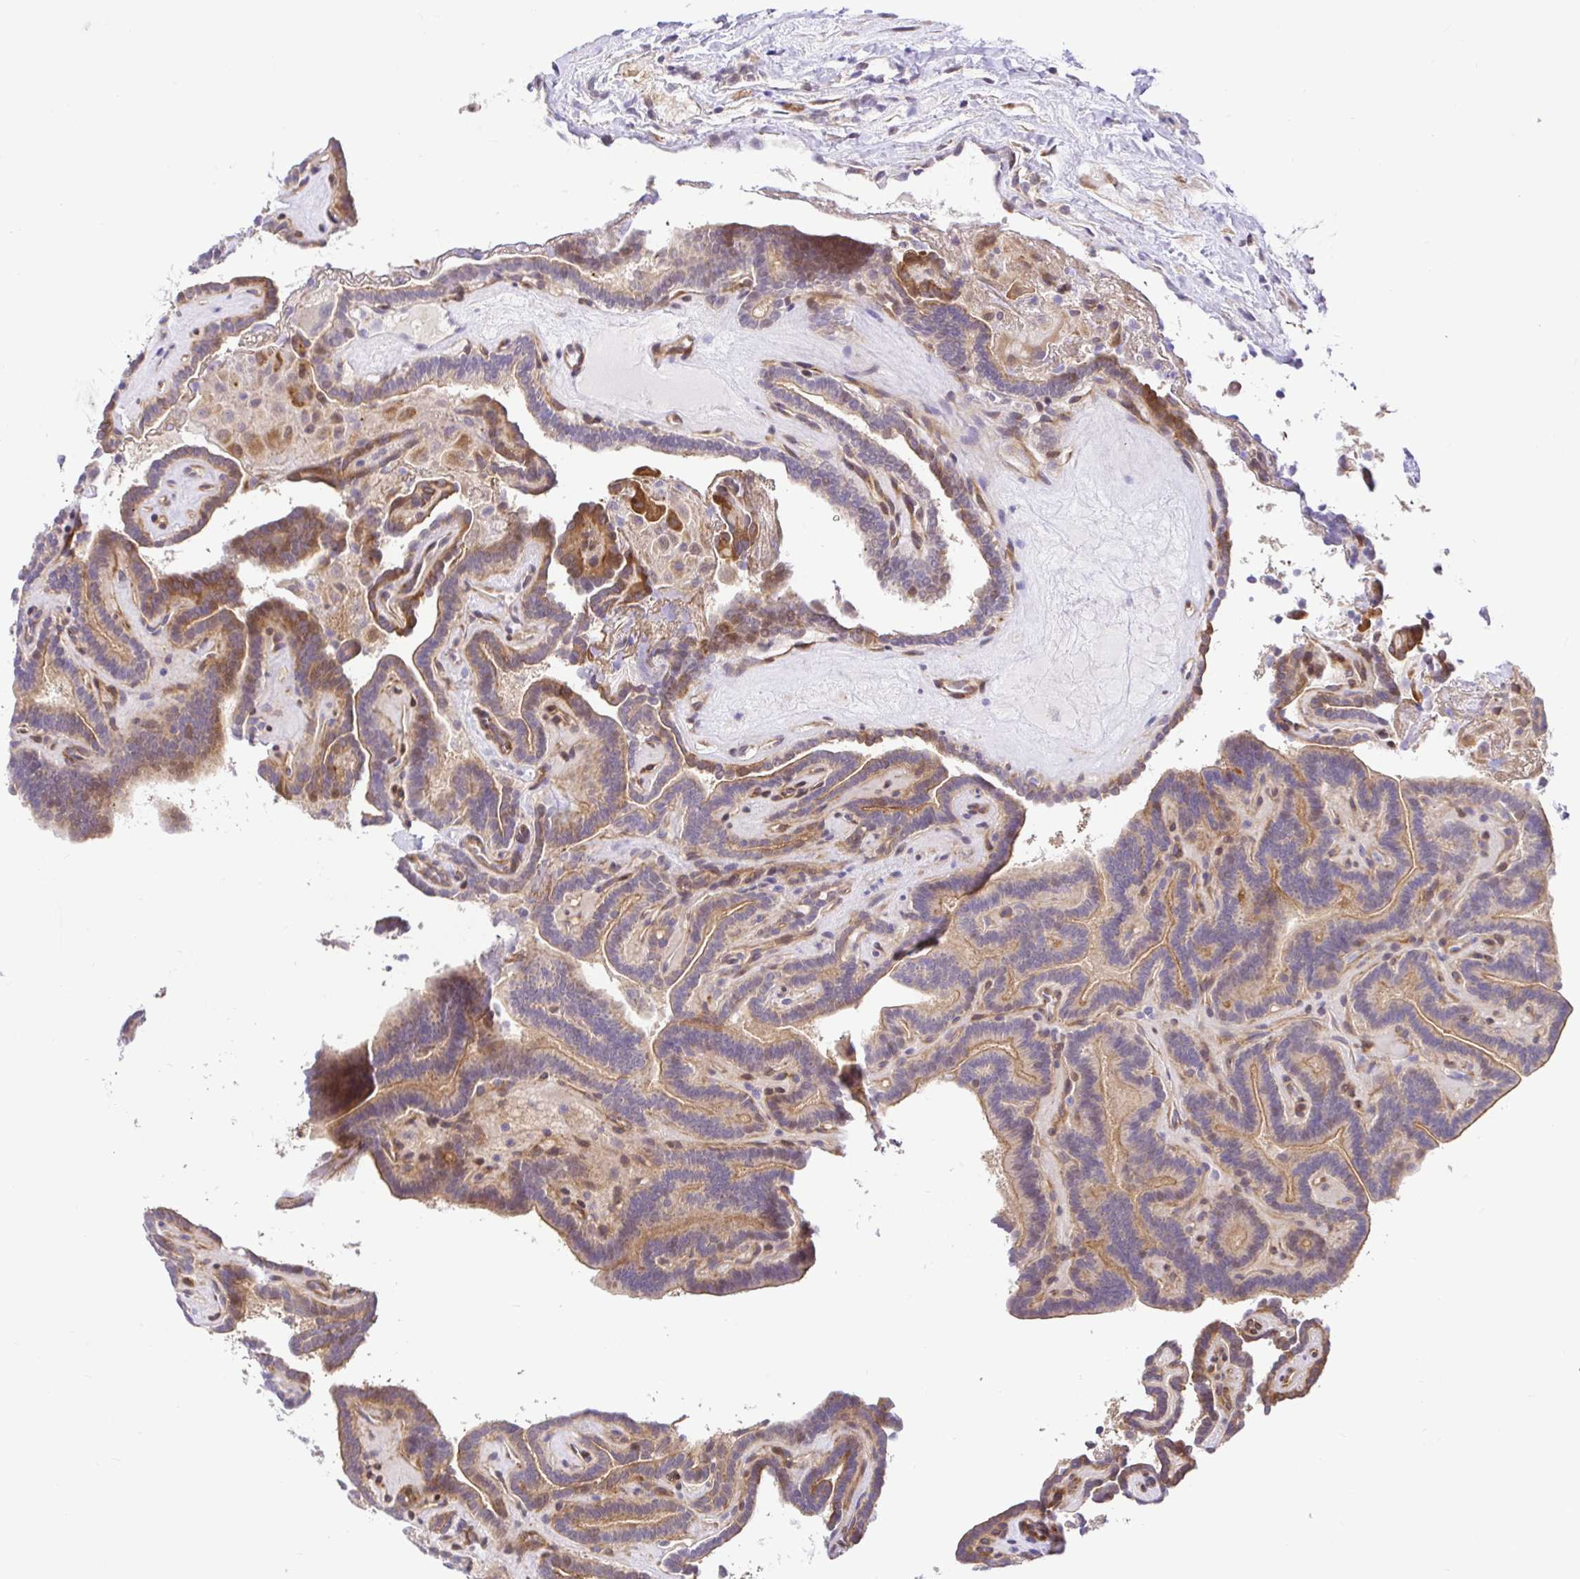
{"staining": {"intensity": "moderate", "quantity": ">75%", "location": "cytoplasmic/membranous"}, "tissue": "thyroid cancer", "cell_type": "Tumor cells", "image_type": "cancer", "snomed": [{"axis": "morphology", "description": "Papillary adenocarcinoma, NOS"}, {"axis": "topography", "description": "Thyroid gland"}], "caption": "An IHC histopathology image of neoplastic tissue is shown. Protein staining in brown labels moderate cytoplasmic/membranous positivity in thyroid cancer (papillary adenocarcinoma) within tumor cells.", "gene": "TRIM55", "patient": {"sex": "female", "age": 21}}